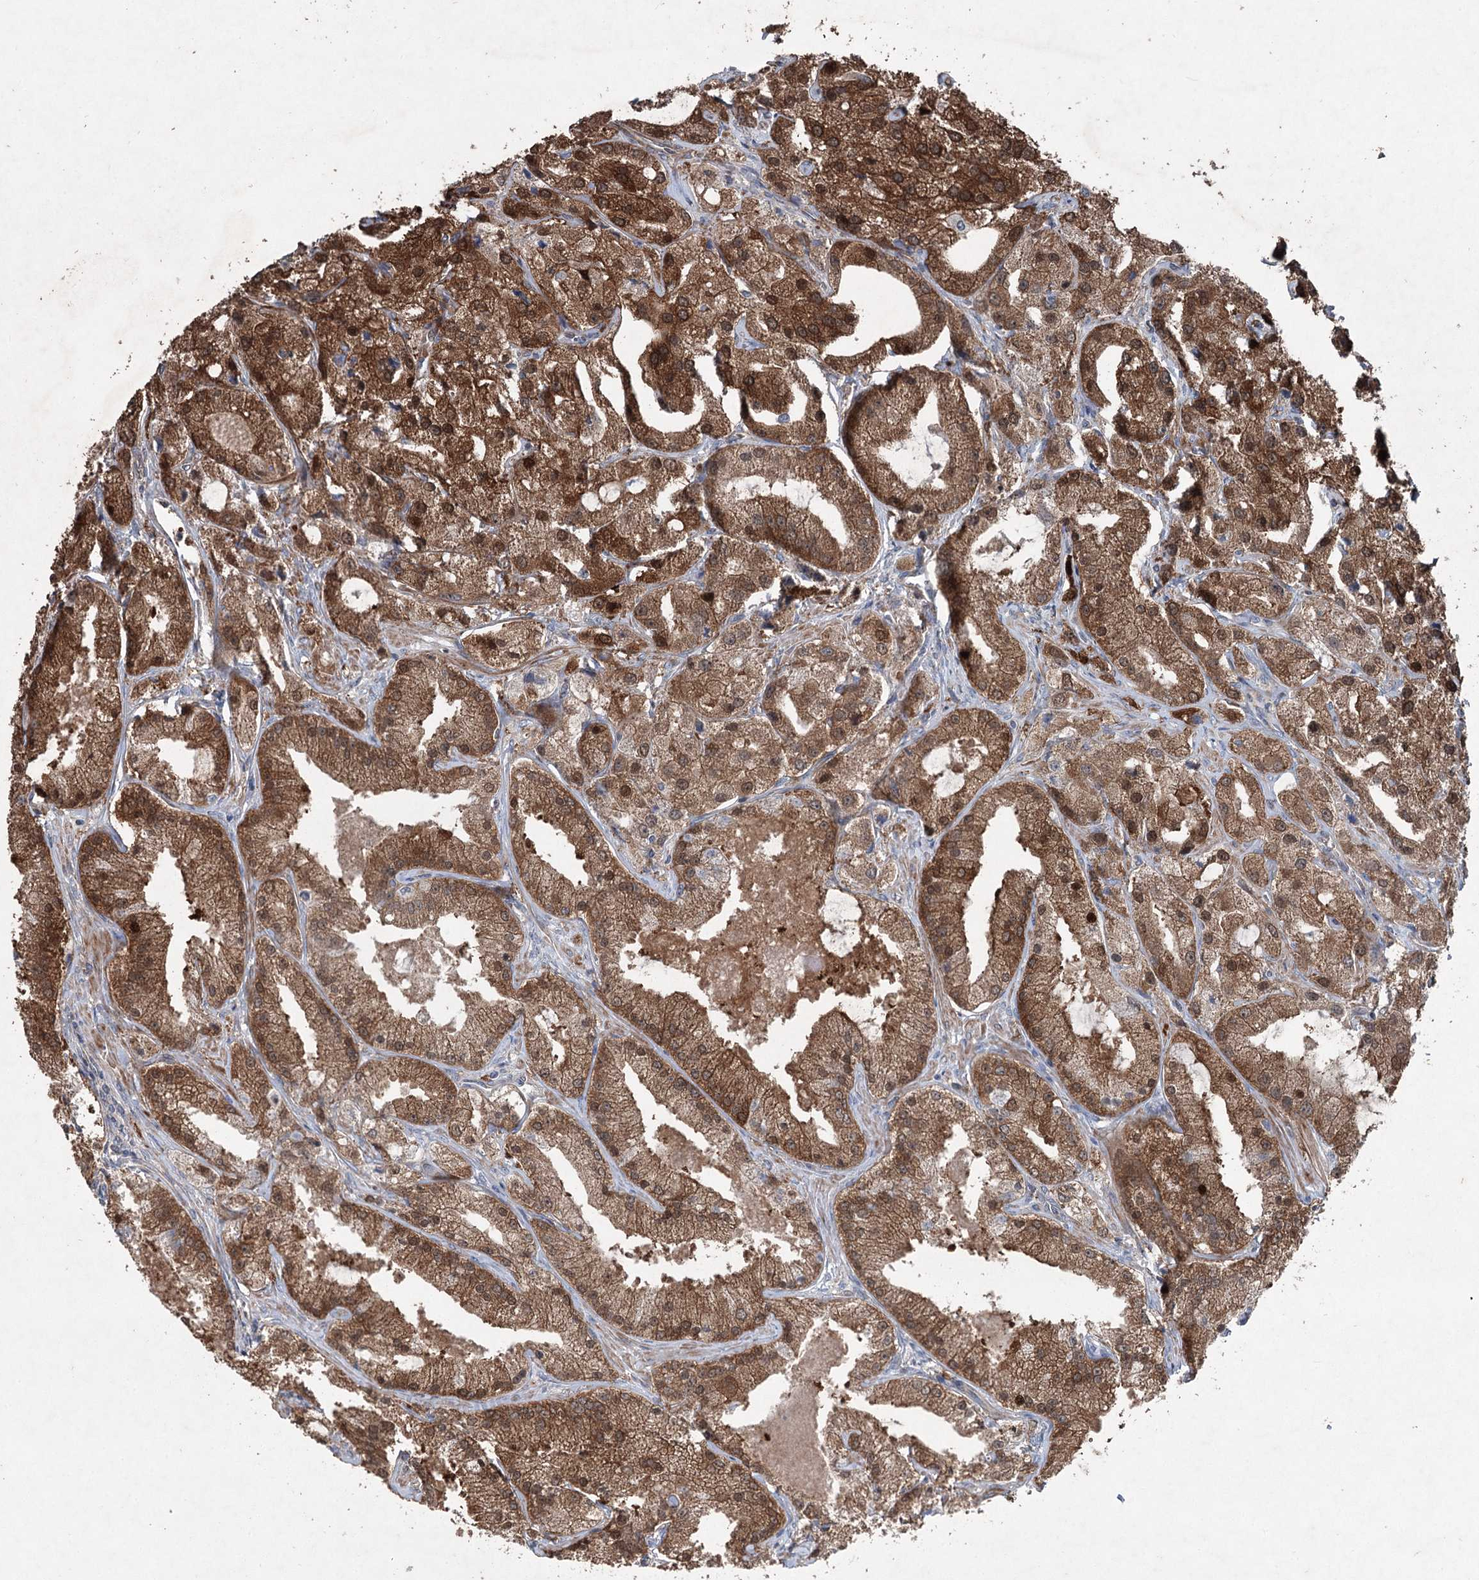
{"staining": {"intensity": "moderate", "quantity": ">75%", "location": "cytoplasmic/membranous,nuclear"}, "tissue": "prostate cancer", "cell_type": "Tumor cells", "image_type": "cancer", "snomed": [{"axis": "morphology", "description": "Adenocarcinoma, Low grade"}, {"axis": "topography", "description": "Prostate"}], "caption": "Adenocarcinoma (low-grade) (prostate) stained with DAB IHC shows medium levels of moderate cytoplasmic/membranous and nuclear staining in about >75% of tumor cells.", "gene": "SERINC5", "patient": {"sex": "male", "age": 69}}